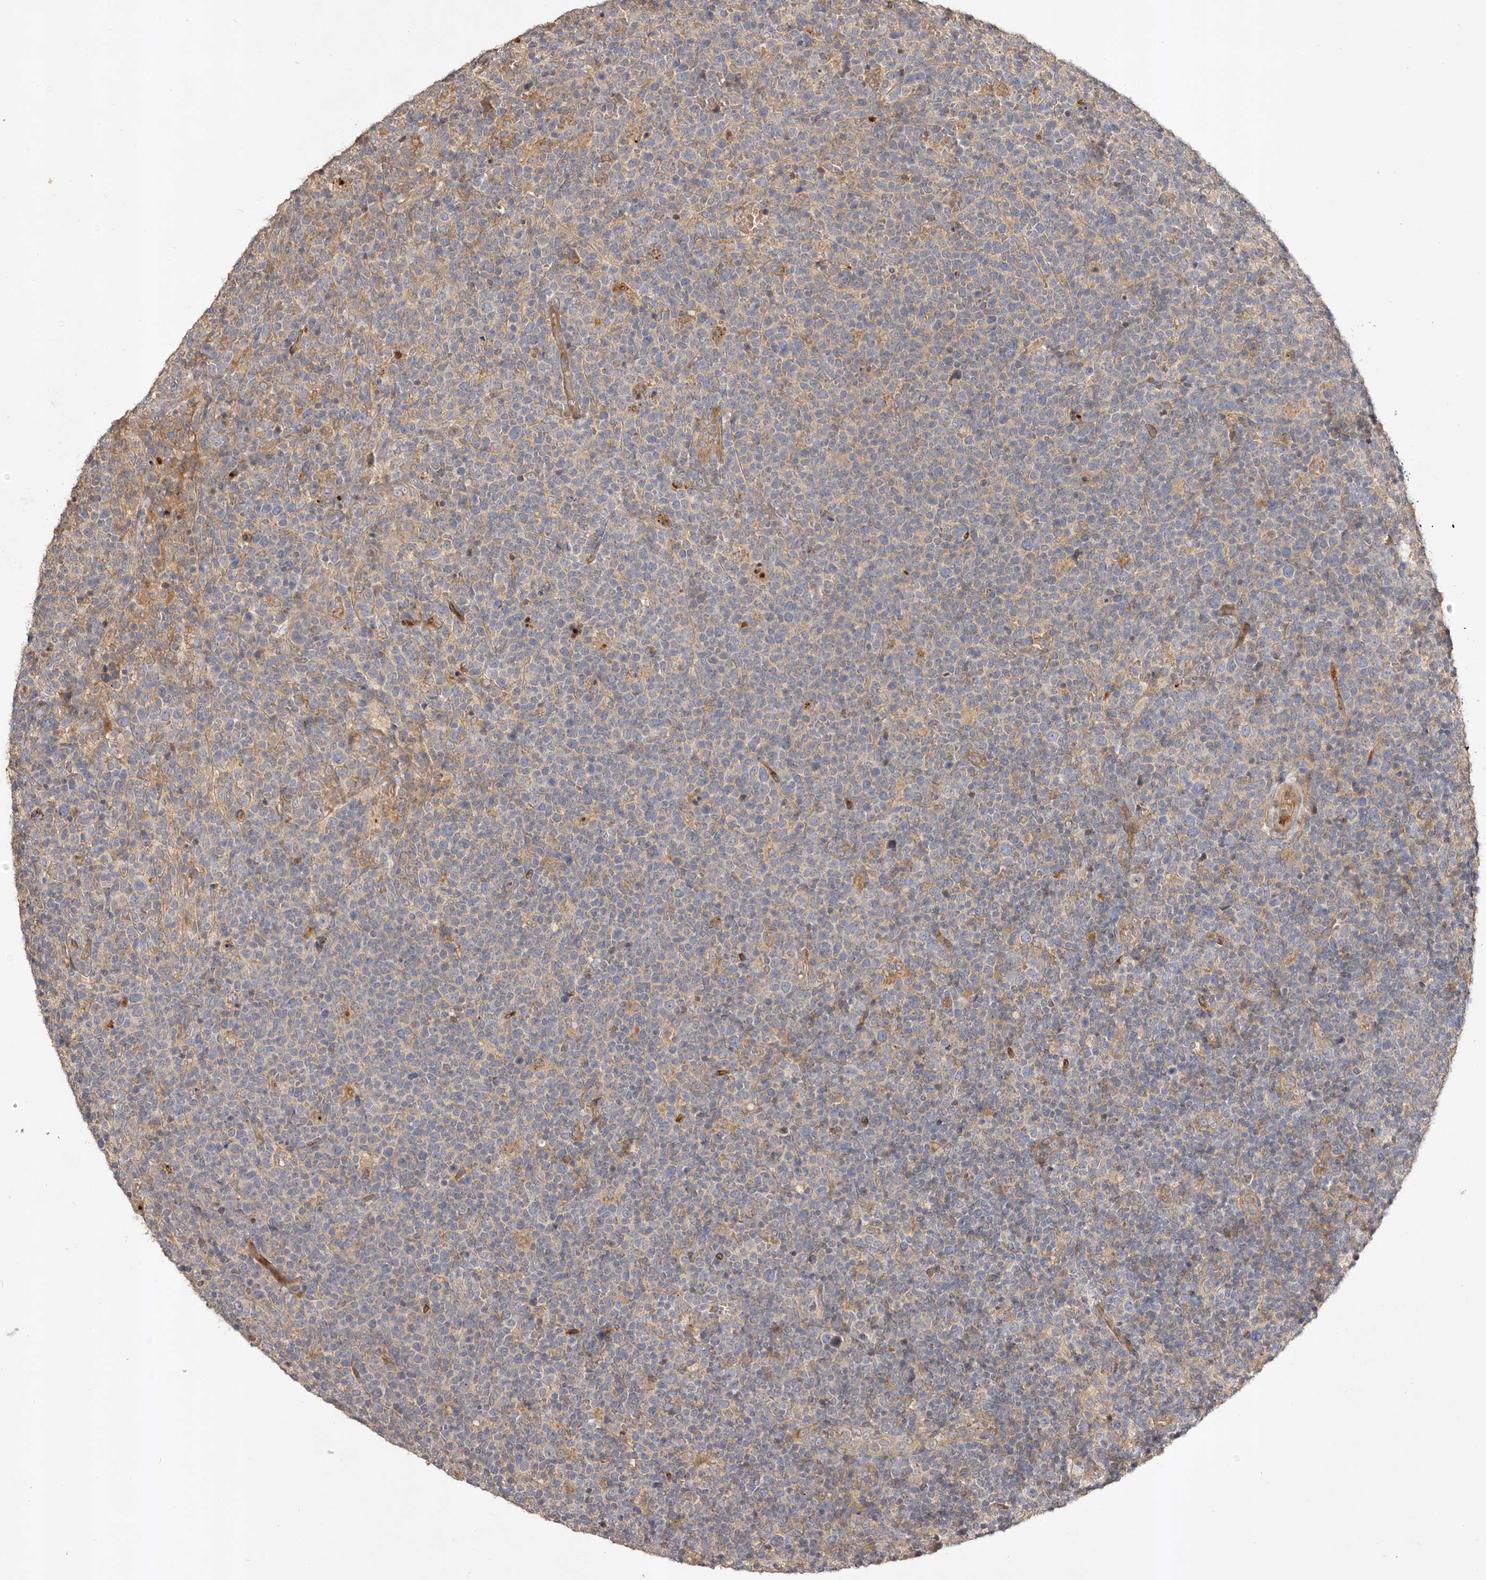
{"staining": {"intensity": "negative", "quantity": "none", "location": "none"}, "tissue": "lymphoma", "cell_type": "Tumor cells", "image_type": "cancer", "snomed": [{"axis": "morphology", "description": "Malignant lymphoma, non-Hodgkin's type, High grade"}, {"axis": "topography", "description": "Lymph node"}], "caption": "Immunohistochemical staining of human lymphoma exhibits no significant positivity in tumor cells.", "gene": "ADAMTS9", "patient": {"sex": "male", "age": 61}}